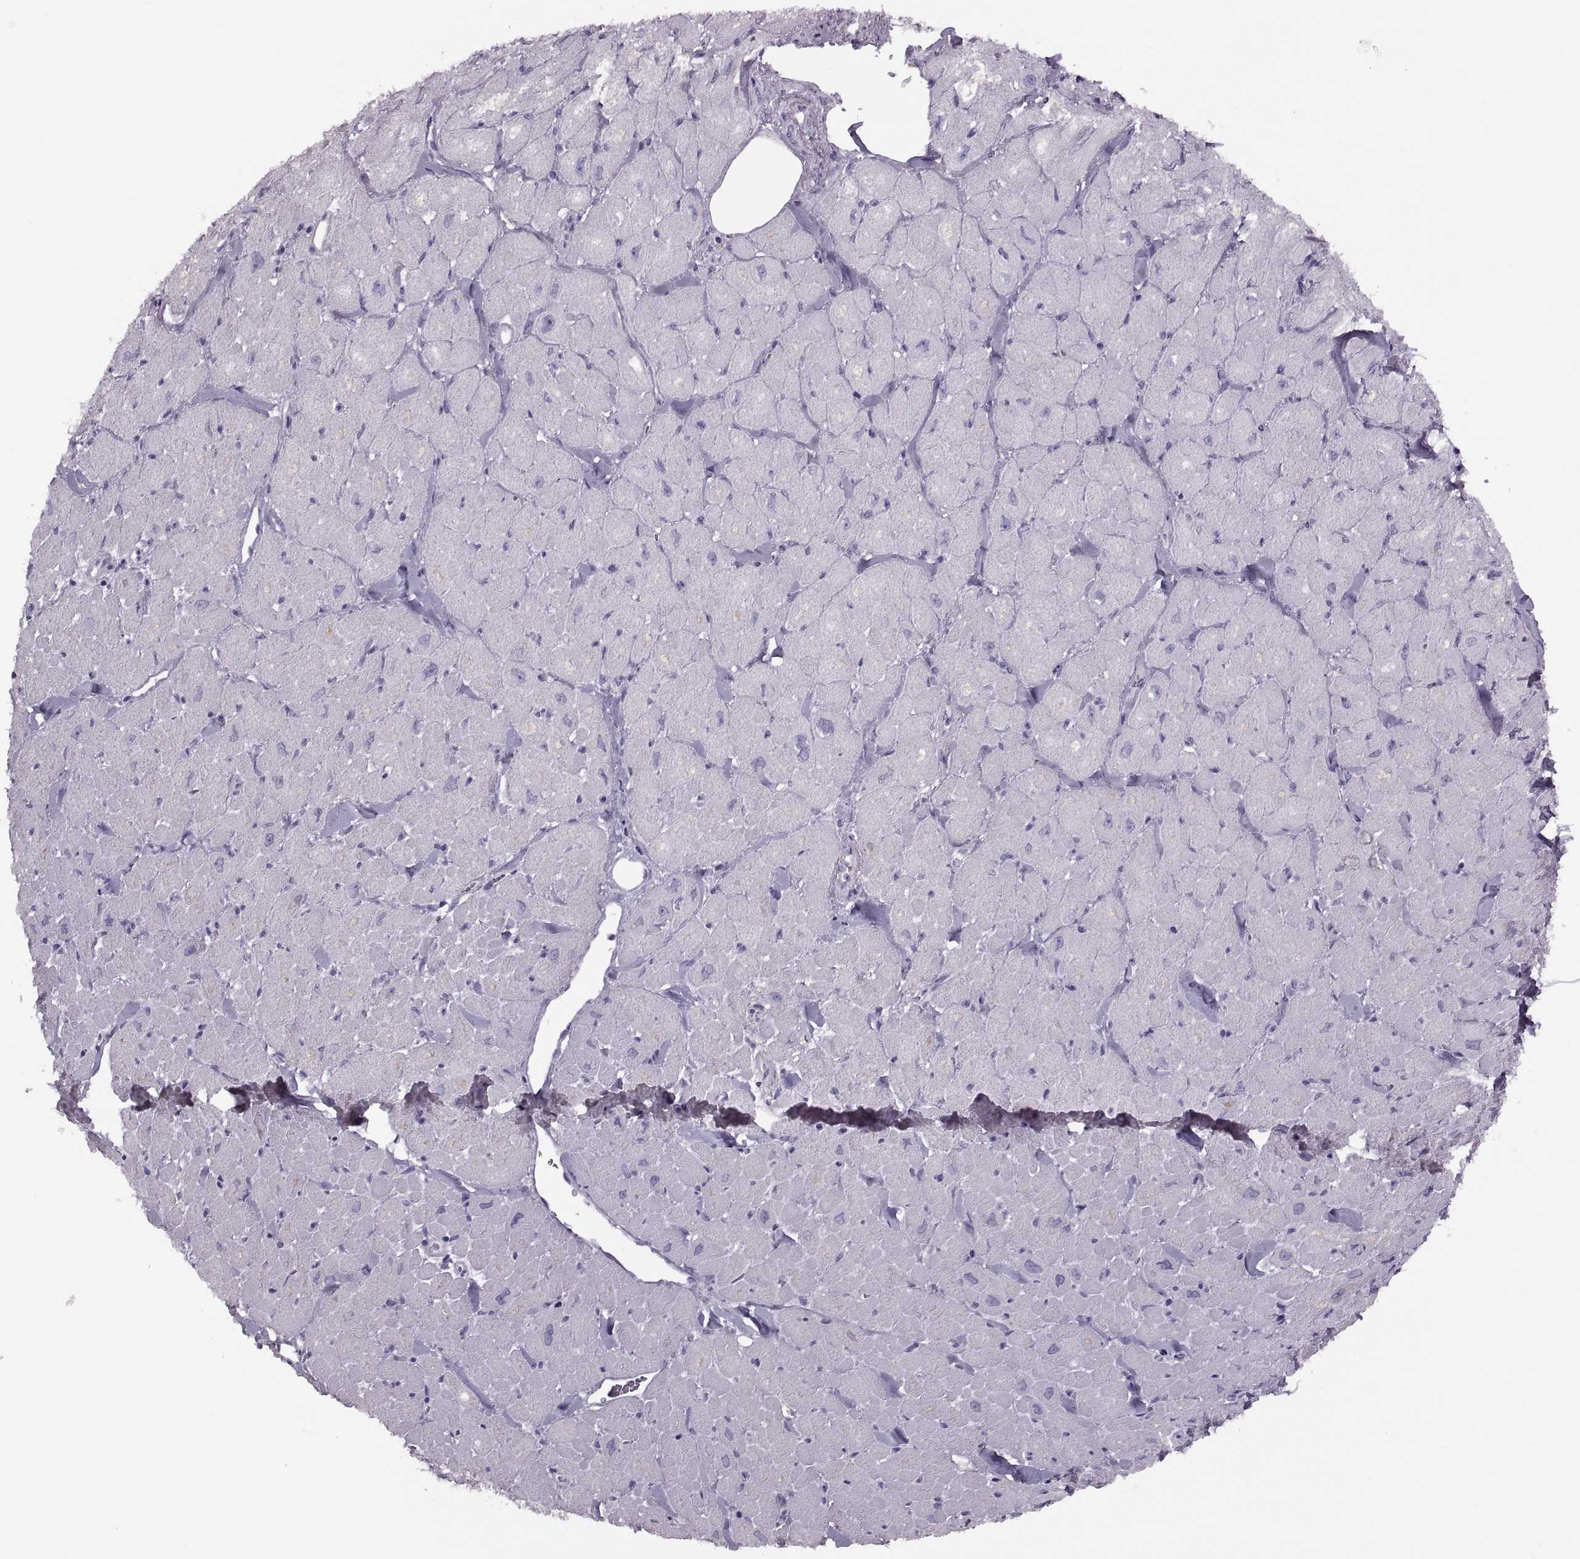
{"staining": {"intensity": "negative", "quantity": "none", "location": "none"}, "tissue": "heart muscle", "cell_type": "Cardiomyocytes", "image_type": "normal", "snomed": [{"axis": "morphology", "description": "Normal tissue, NOS"}, {"axis": "topography", "description": "Heart"}], "caption": "A high-resolution micrograph shows immunohistochemistry staining of unremarkable heart muscle, which demonstrates no significant positivity in cardiomyocytes.", "gene": "PRSS54", "patient": {"sex": "male", "age": 60}}